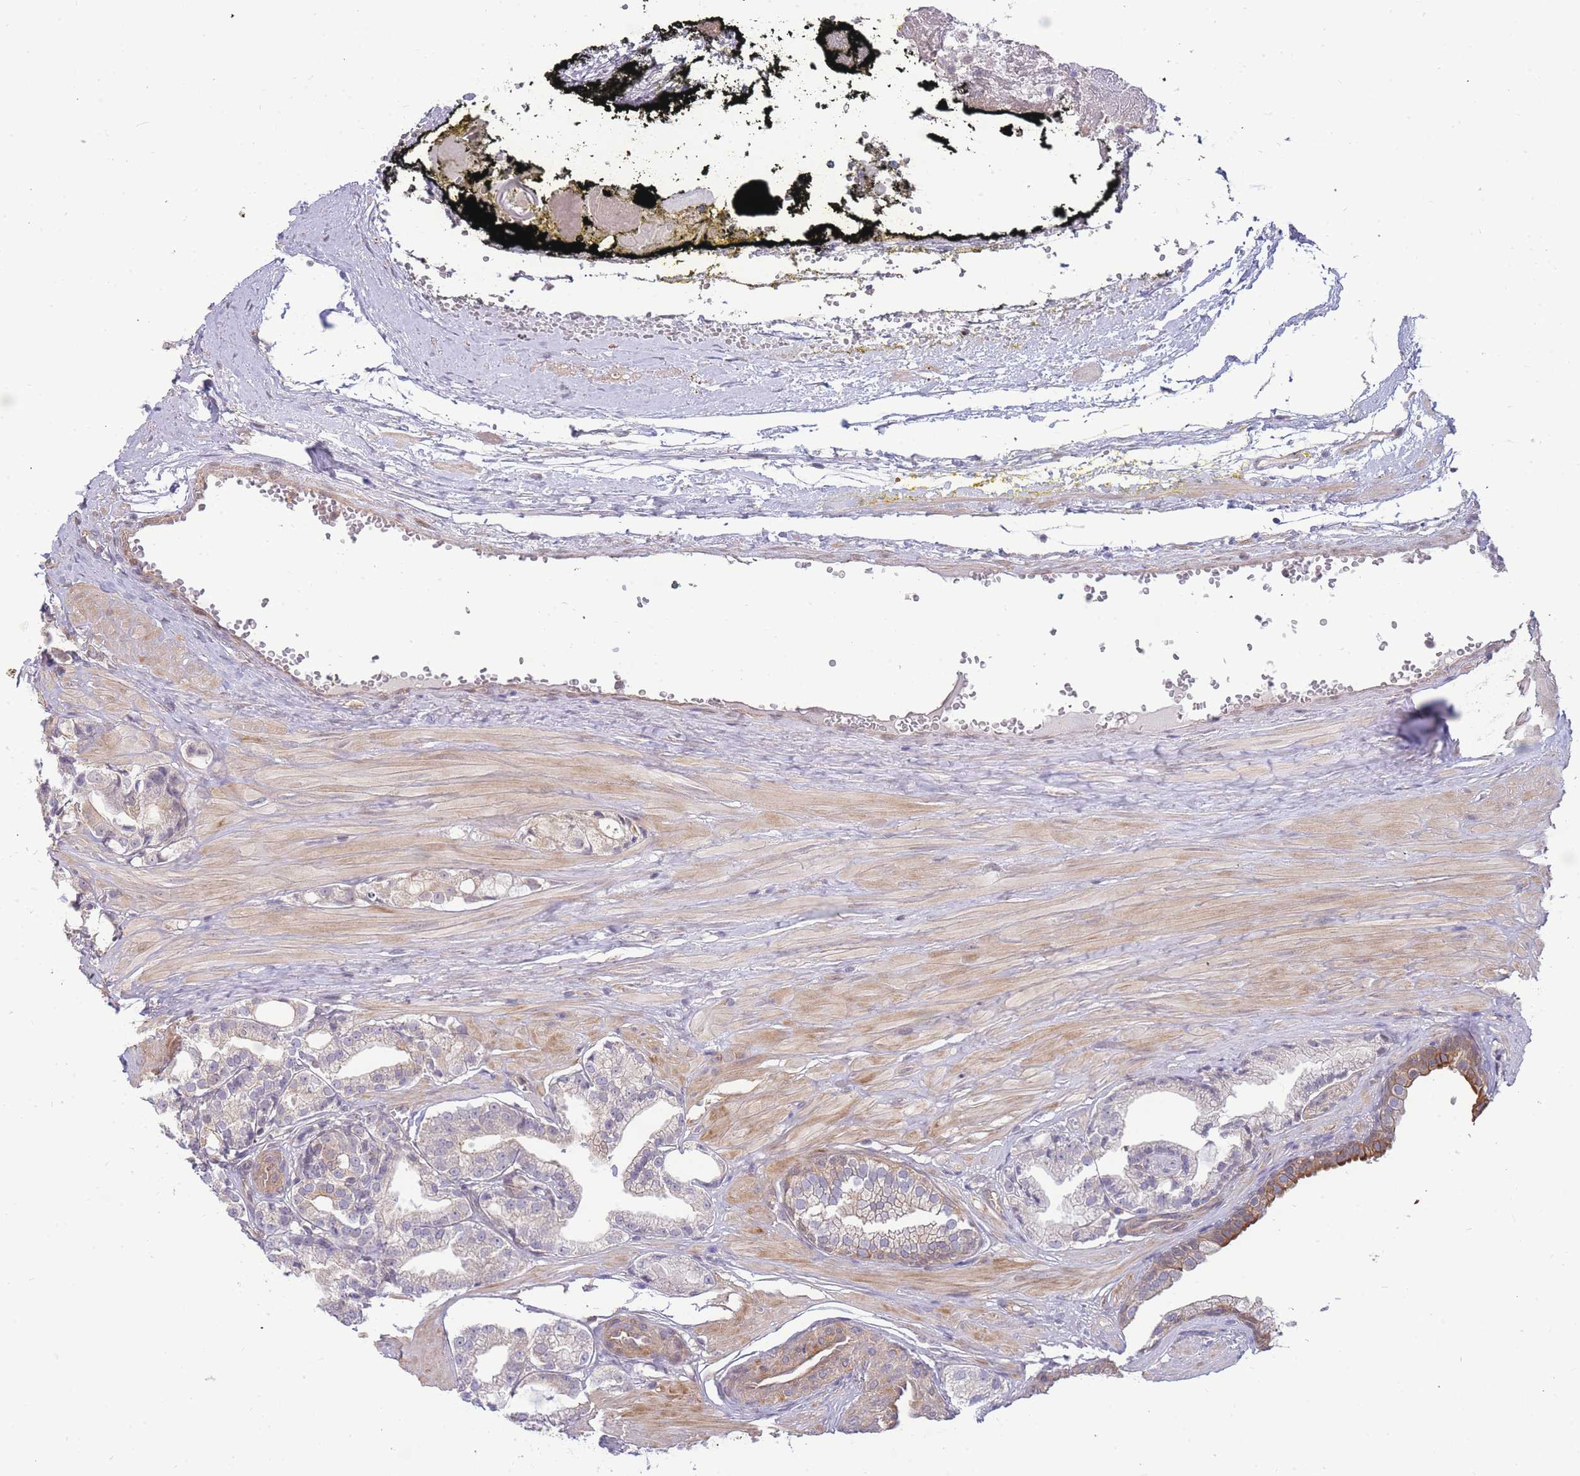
{"staining": {"intensity": "negative", "quantity": "none", "location": "none"}, "tissue": "prostate cancer", "cell_type": "Tumor cells", "image_type": "cancer", "snomed": [{"axis": "morphology", "description": "Adenocarcinoma, High grade"}, {"axis": "topography", "description": "Prostate"}], "caption": "Tumor cells show no significant protein positivity in prostate cancer (high-grade adenocarcinoma).", "gene": "SMC6", "patient": {"sex": "male", "age": 71}}